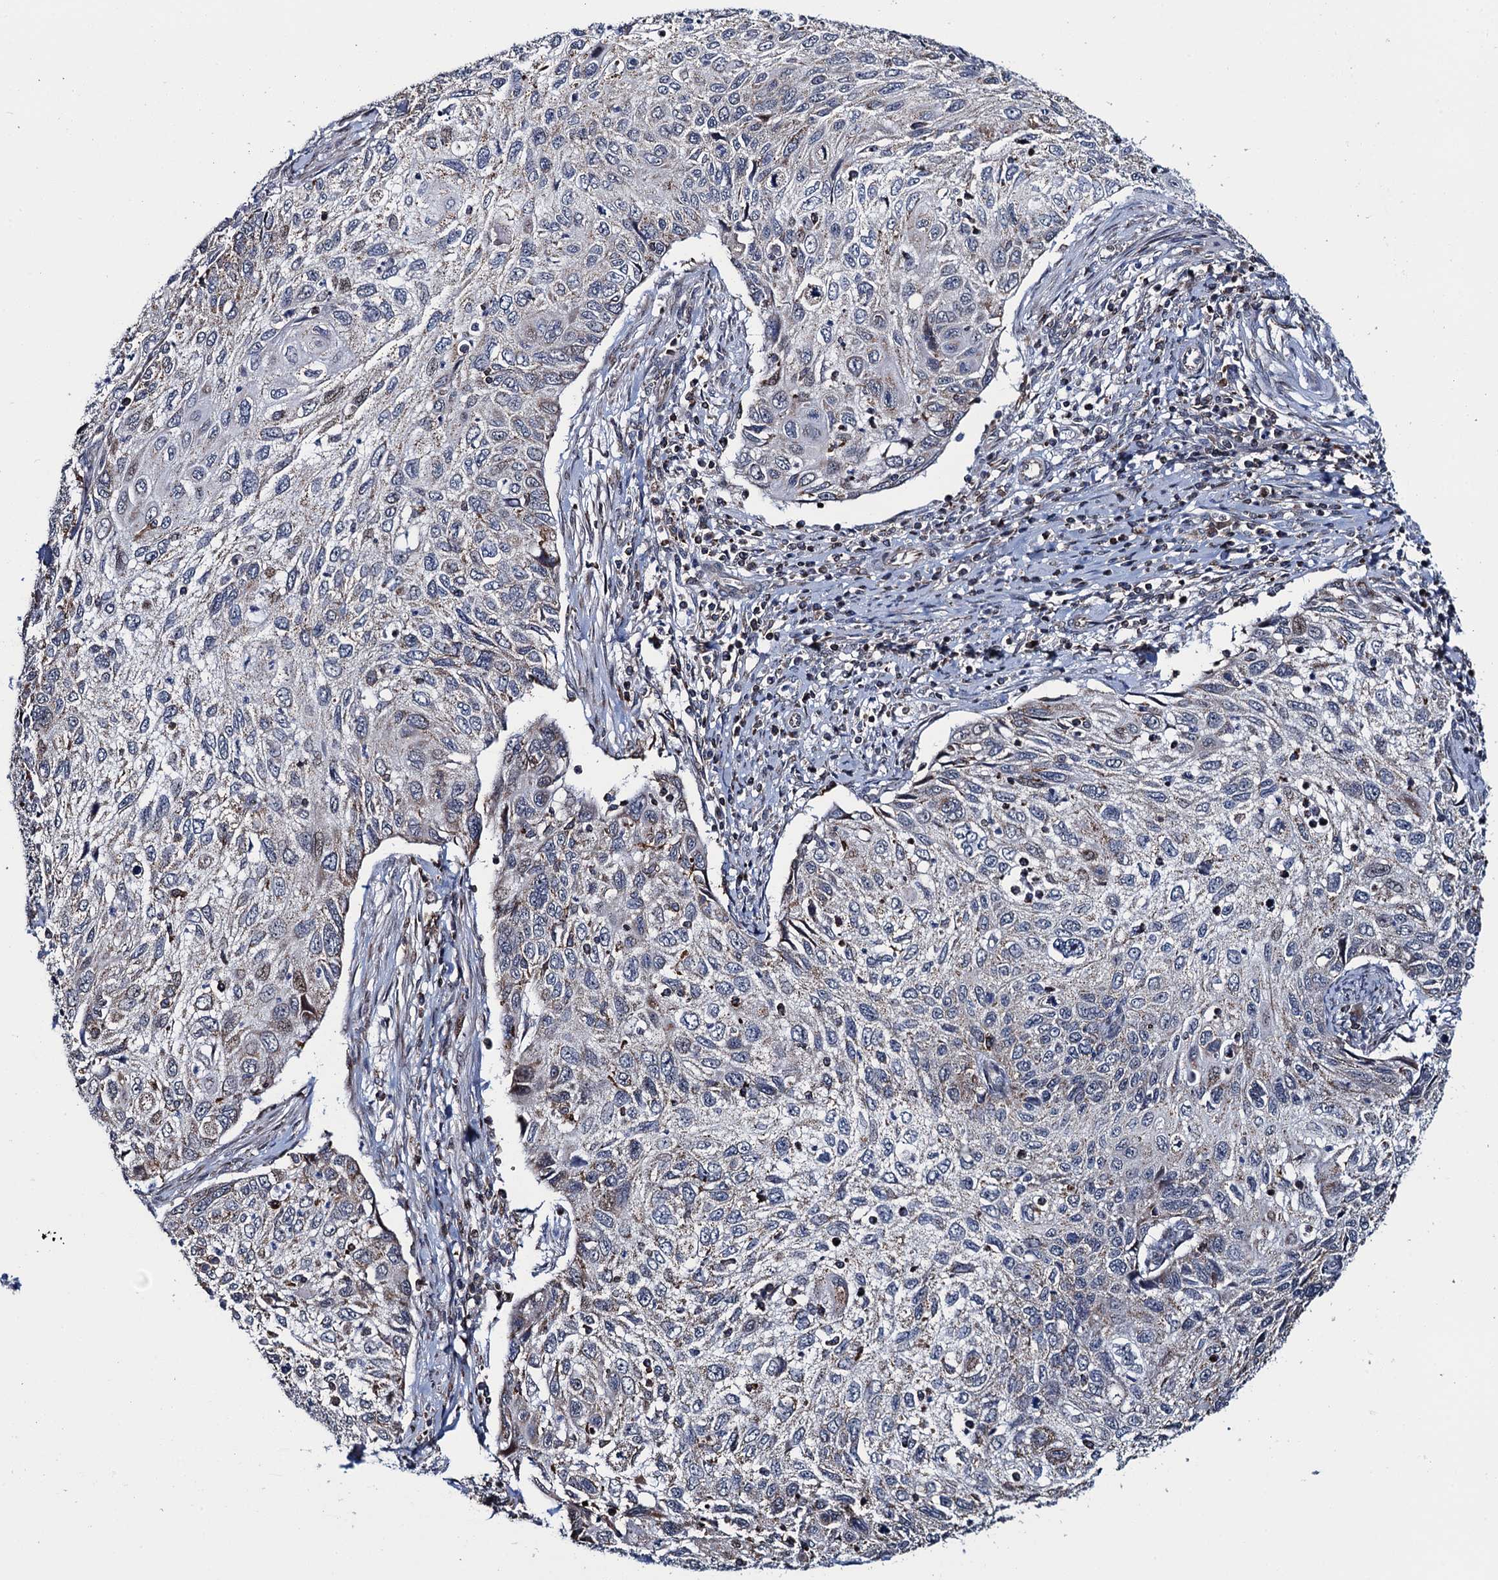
{"staining": {"intensity": "weak", "quantity": "<25%", "location": "cytoplasmic/membranous"}, "tissue": "cervical cancer", "cell_type": "Tumor cells", "image_type": "cancer", "snomed": [{"axis": "morphology", "description": "Squamous cell carcinoma, NOS"}, {"axis": "topography", "description": "Cervix"}], "caption": "A high-resolution photomicrograph shows IHC staining of cervical squamous cell carcinoma, which shows no significant expression in tumor cells.", "gene": "CCDC102A", "patient": {"sex": "female", "age": 70}}